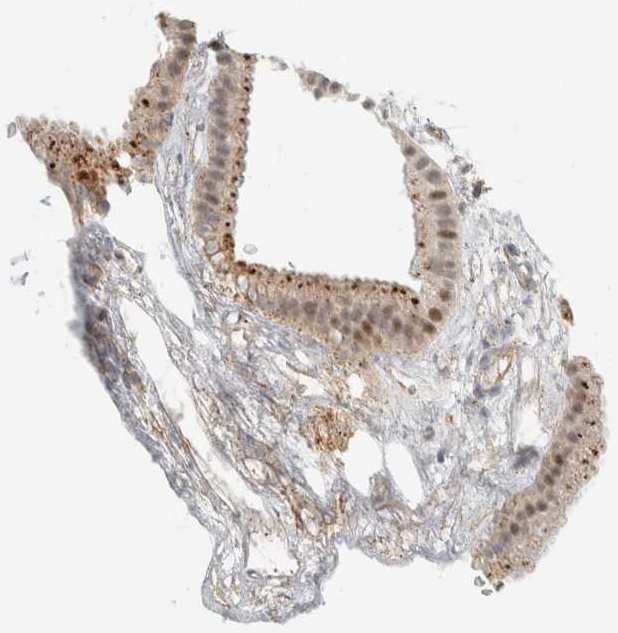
{"staining": {"intensity": "moderate", "quantity": ">75%", "location": "nuclear"}, "tissue": "gallbladder", "cell_type": "Glandular cells", "image_type": "normal", "snomed": [{"axis": "morphology", "description": "Normal tissue, NOS"}, {"axis": "topography", "description": "Gallbladder"}], "caption": "Protein analysis of unremarkable gallbladder reveals moderate nuclear expression in about >75% of glandular cells. (DAB (3,3'-diaminobenzidine) = brown stain, brightfield microscopy at high magnification).", "gene": "TFE3", "patient": {"sex": "female", "age": 64}}